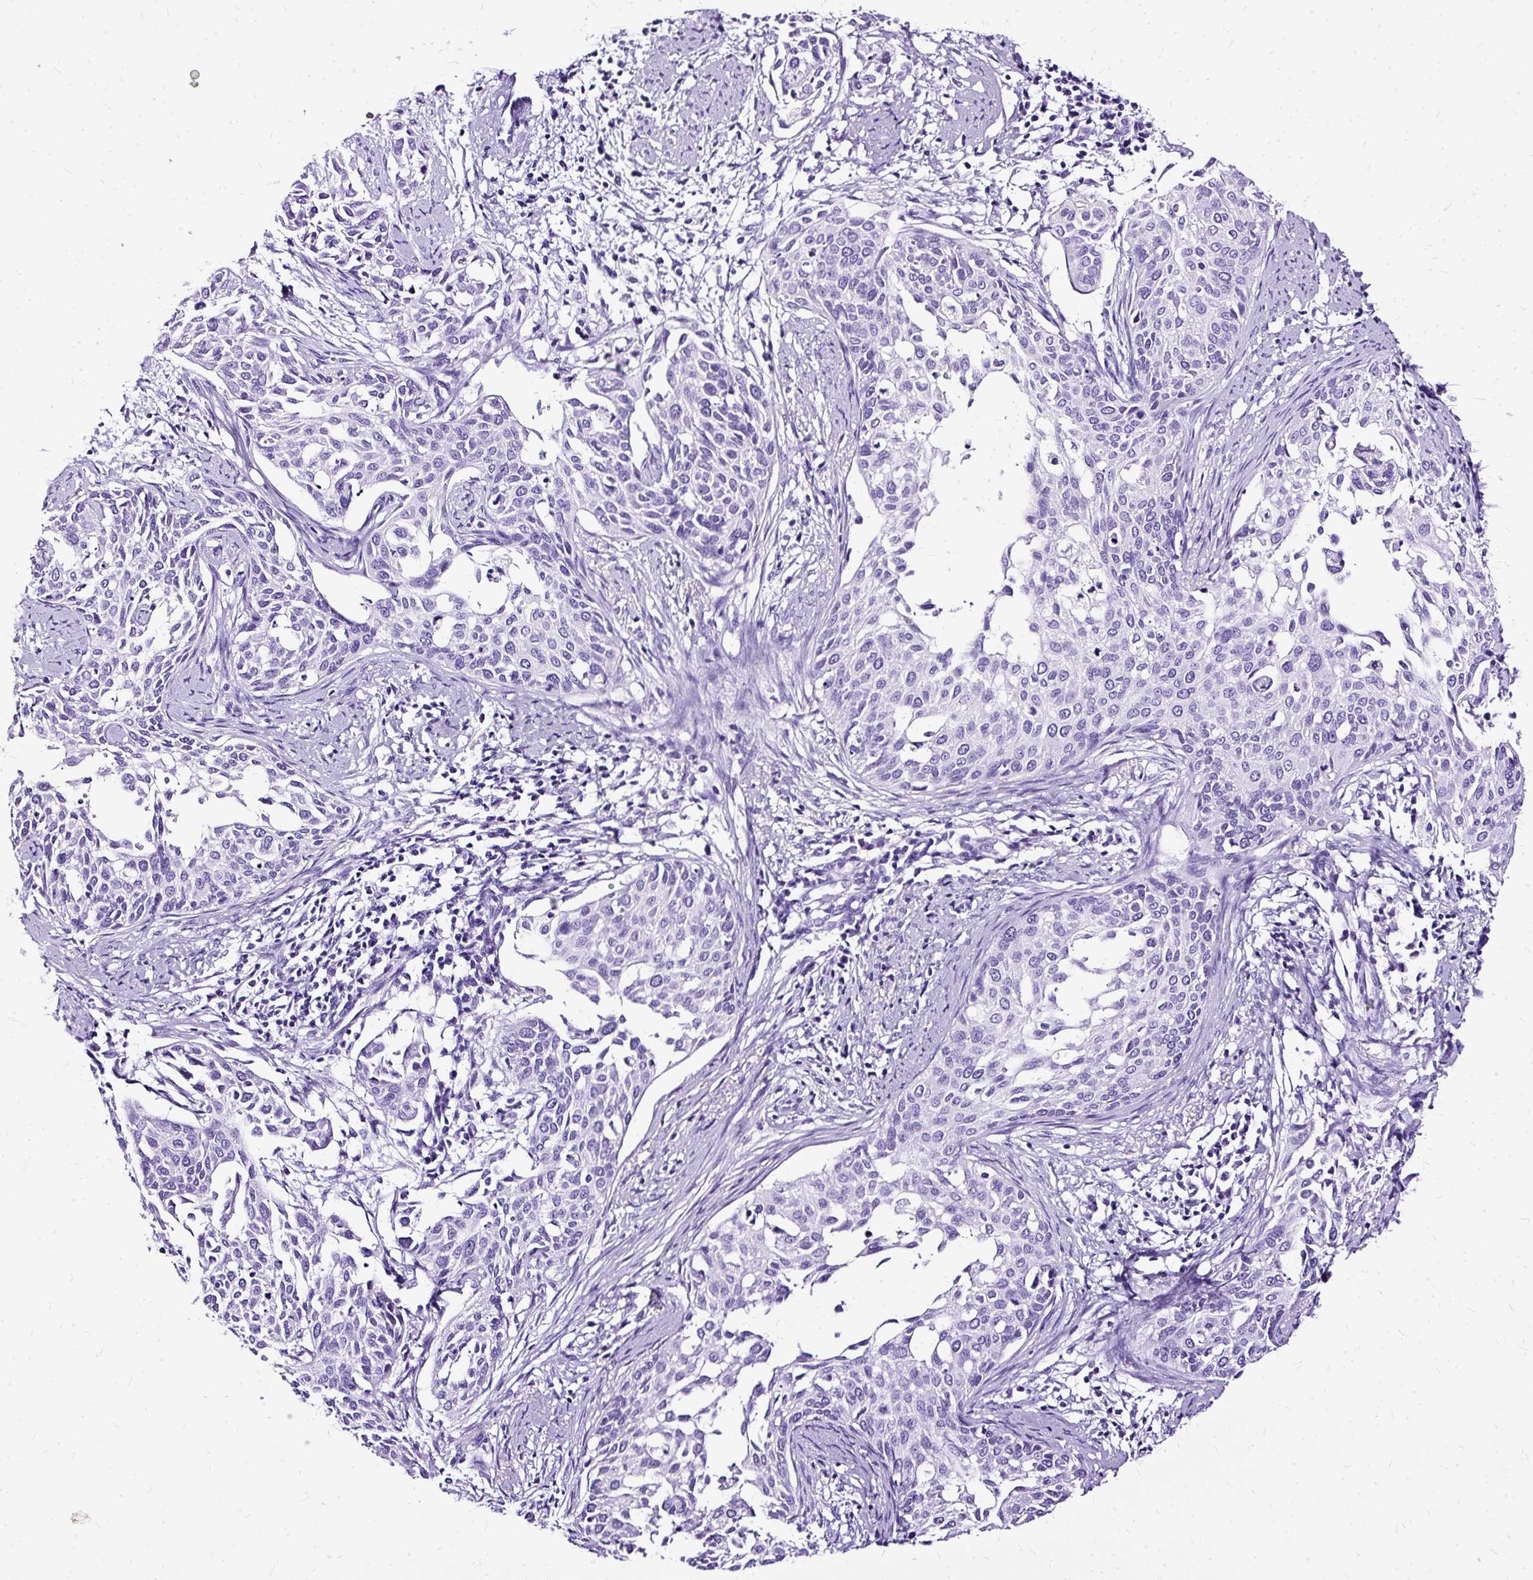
{"staining": {"intensity": "negative", "quantity": "none", "location": "none"}, "tissue": "cervical cancer", "cell_type": "Tumor cells", "image_type": "cancer", "snomed": [{"axis": "morphology", "description": "Squamous cell carcinoma, NOS"}, {"axis": "topography", "description": "Cervix"}], "caption": "Immunohistochemistry (IHC) histopathology image of neoplastic tissue: cervical squamous cell carcinoma stained with DAB (3,3'-diaminobenzidine) exhibits no significant protein staining in tumor cells.", "gene": "SLC8A2", "patient": {"sex": "female", "age": 44}}